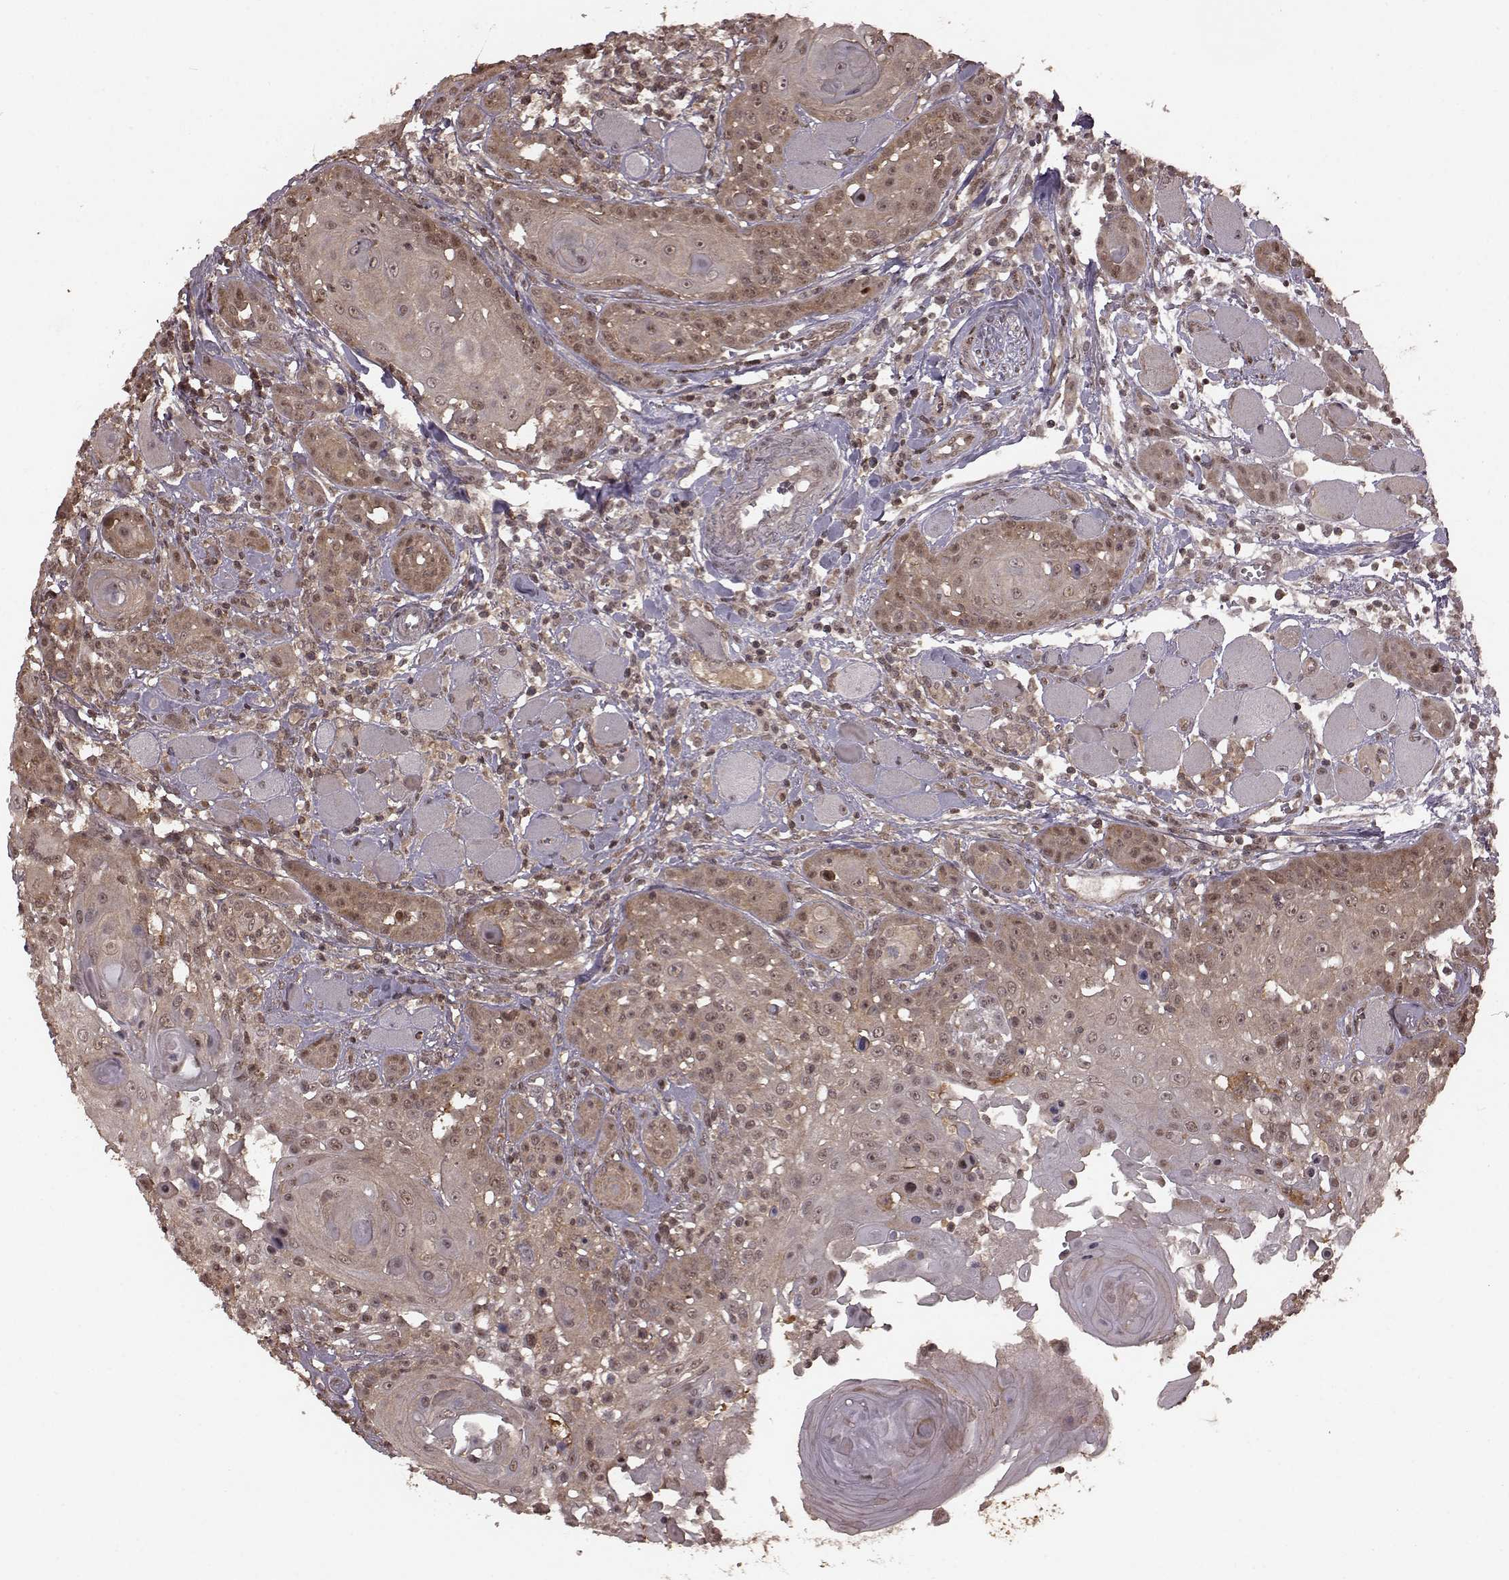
{"staining": {"intensity": "weak", "quantity": "25%-75%", "location": "cytoplasmic/membranous,nuclear"}, "tissue": "head and neck cancer", "cell_type": "Tumor cells", "image_type": "cancer", "snomed": [{"axis": "morphology", "description": "Squamous cell carcinoma, NOS"}, {"axis": "topography", "description": "Head-Neck"}], "caption": "A histopathology image of human head and neck cancer (squamous cell carcinoma) stained for a protein demonstrates weak cytoplasmic/membranous and nuclear brown staining in tumor cells.", "gene": "GSS", "patient": {"sex": "female", "age": 80}}